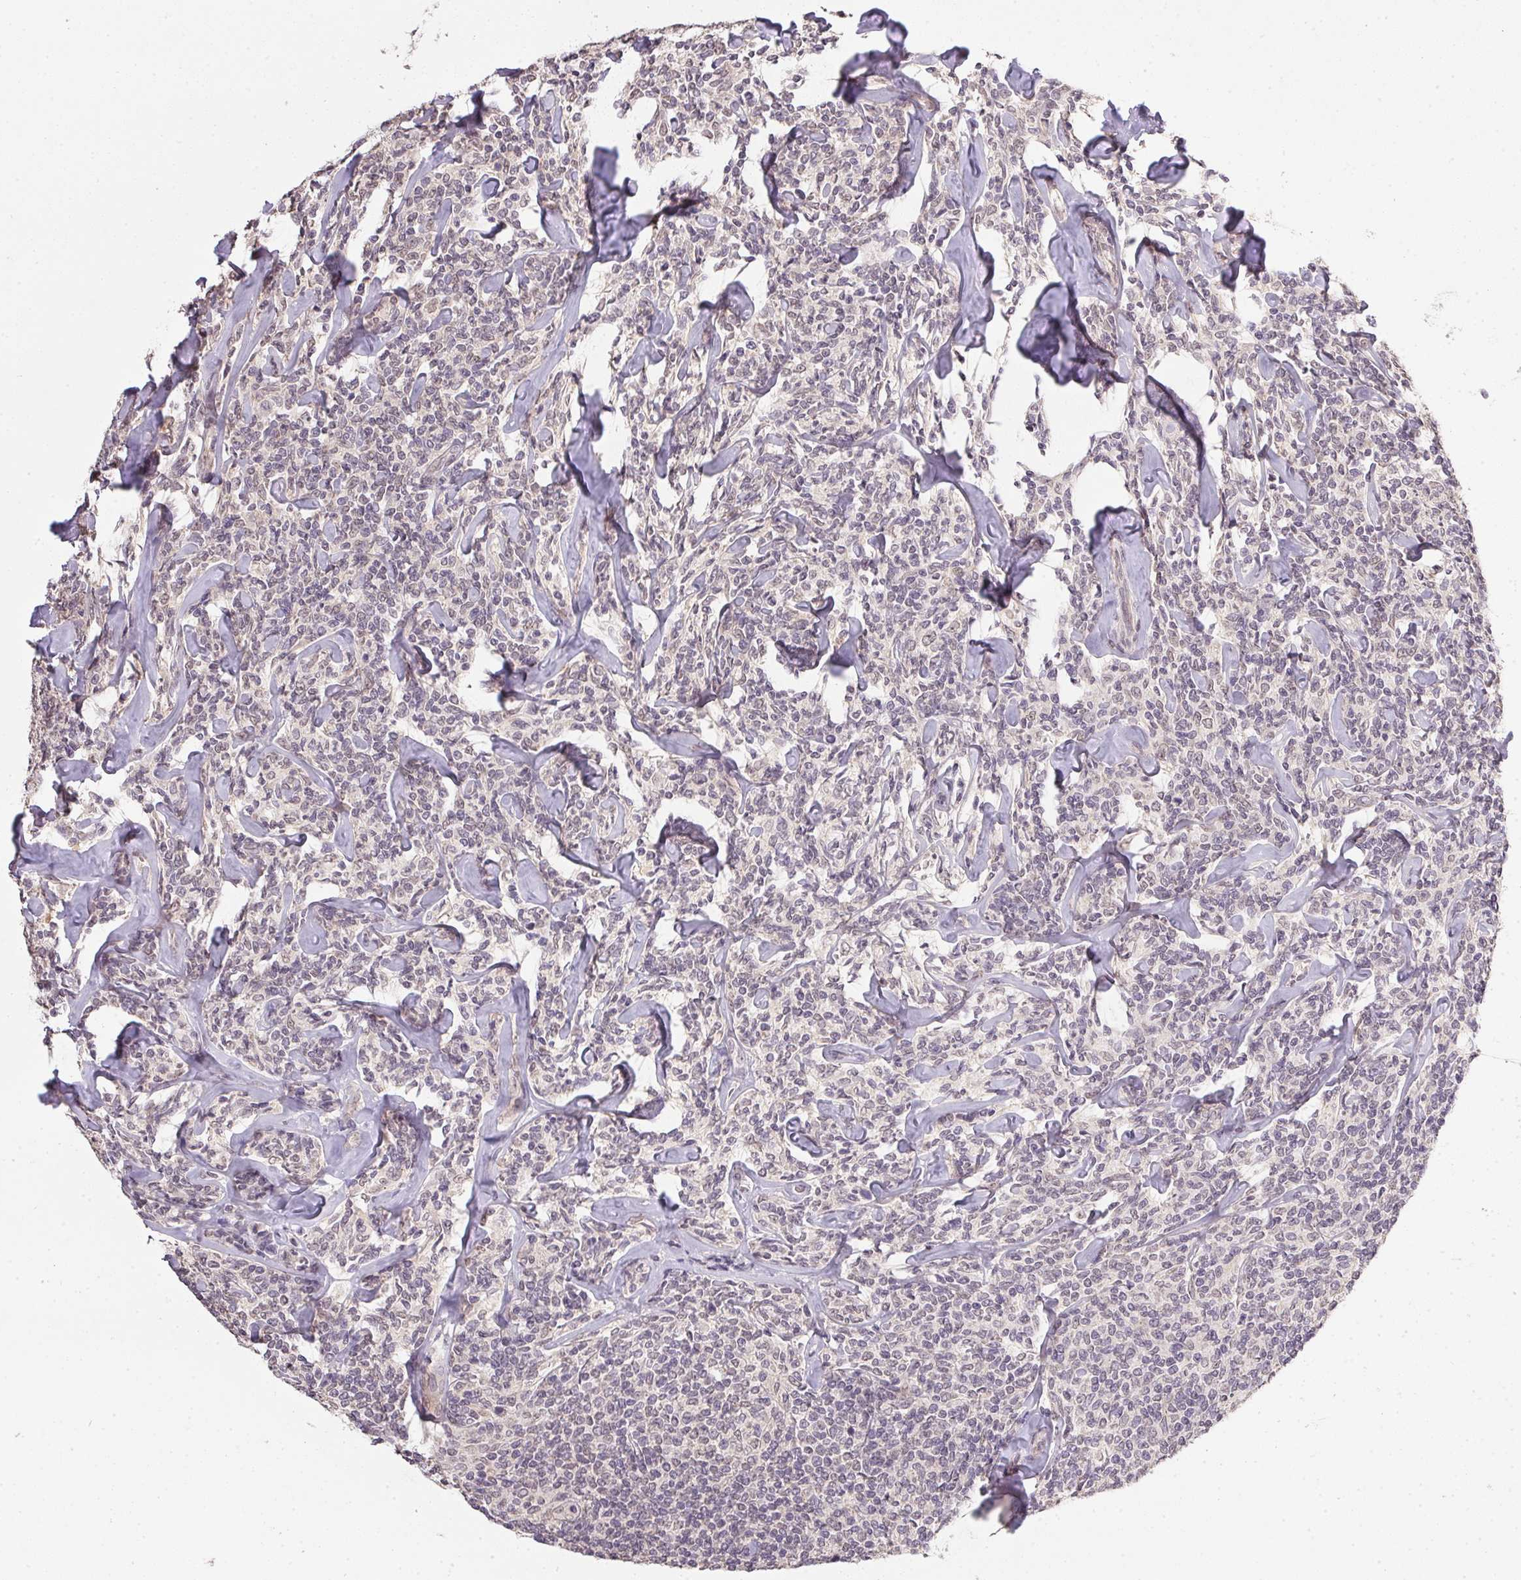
{"staining": {"intensity": "negative", "quantity": "none", "location": "none"}, "tissue": "lymphoma", "cell_type": "Tumor cells", "image_type": "cancer", "snomed": [{"axis": "morphology", "description": "Malignant lymphoma, non-Hodgkin's type, Low grade"}, {"axis": "topography", "description": "Lymph node"}], "caption": "Immunohistochemistry (IHC) histopathology image of neoplastic tissue: lymphoma stained with DAB displays no significant protein staining in tumor cells.", "gene": "PPP4R4", "patient": {"sex": "female", "age": 56}}